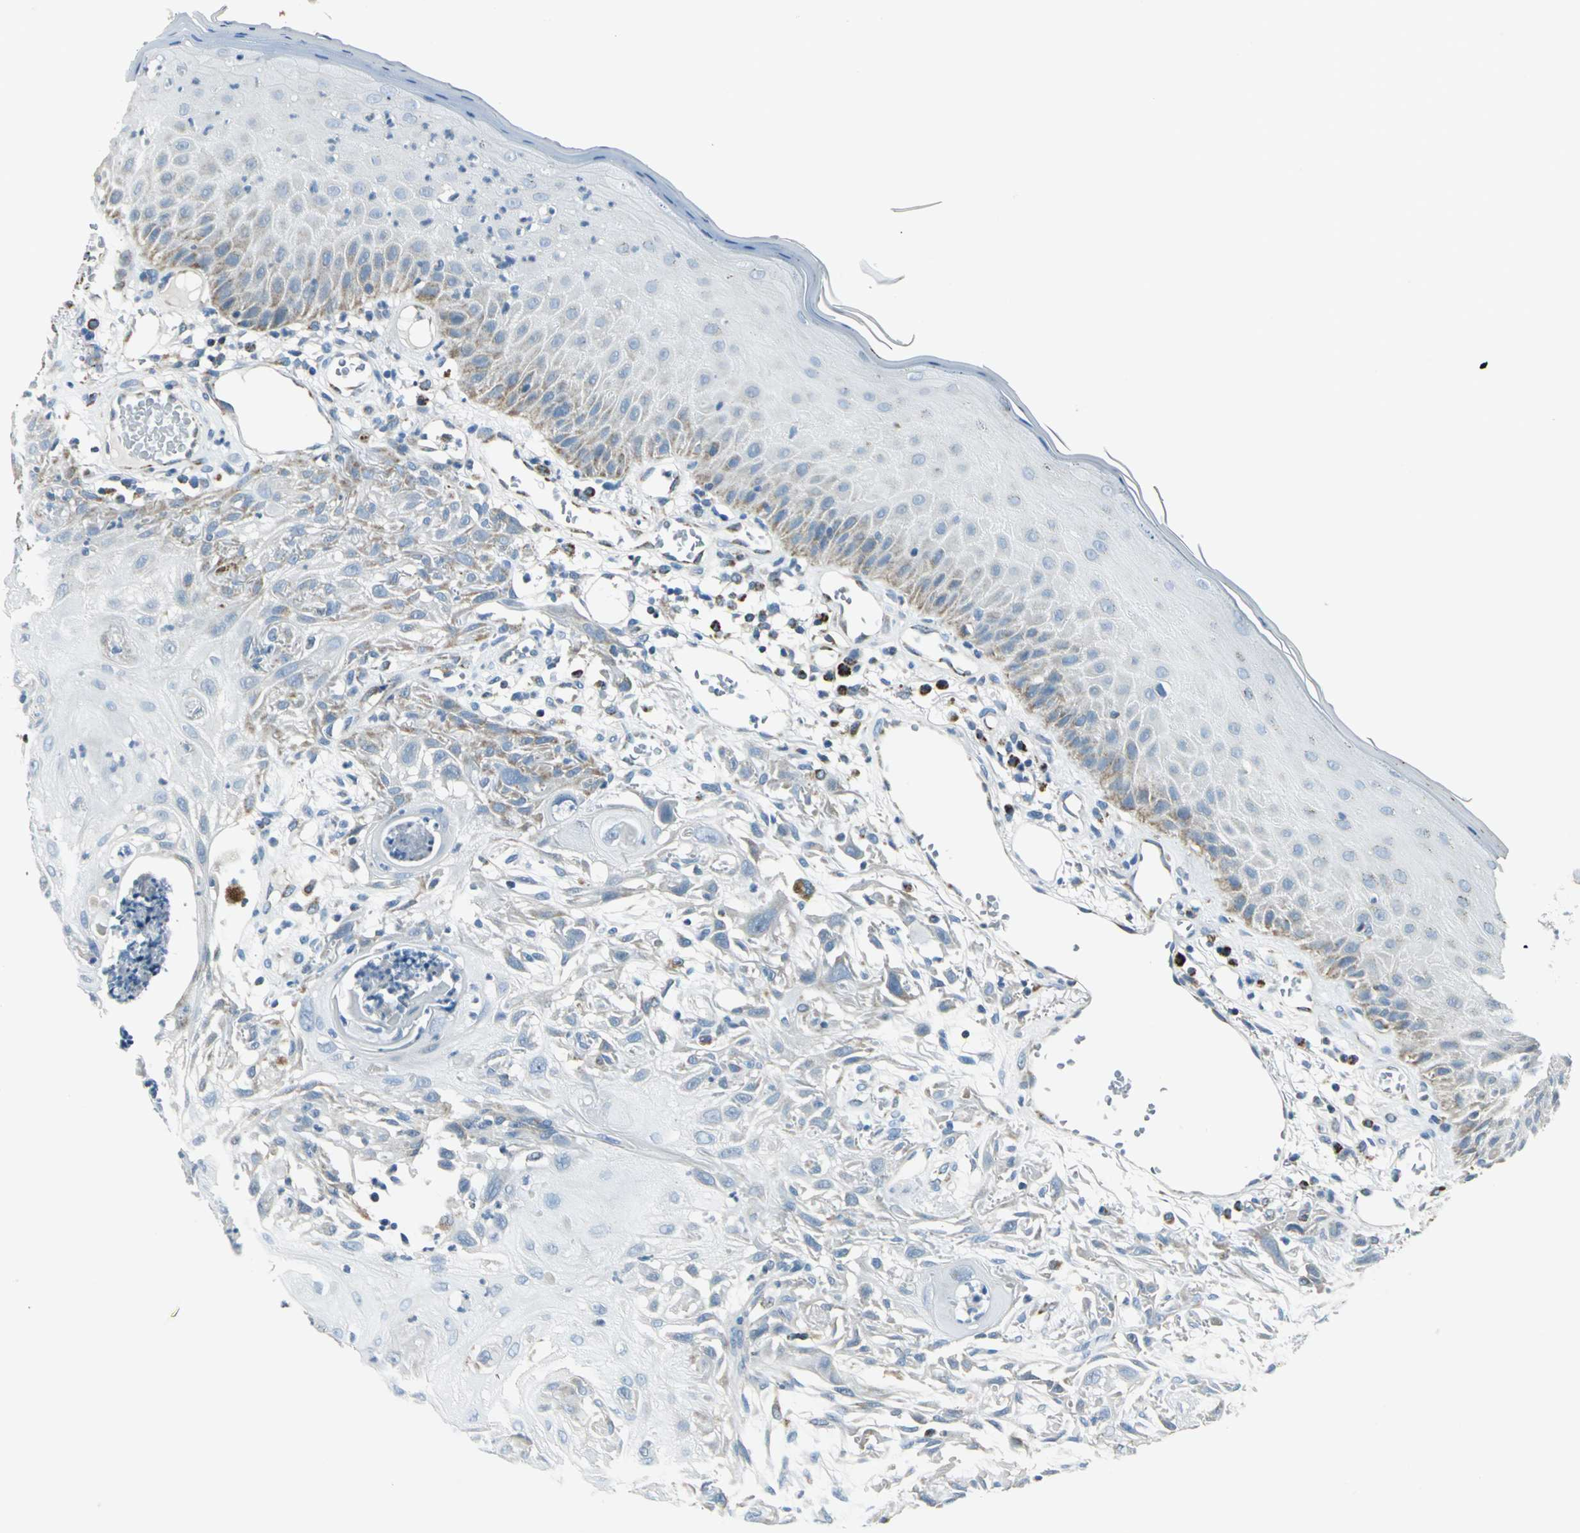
{"staining": {"intensity": "weak", "quantity": "25%-75%", "location": "cytoplasmic/membranous"}, "tissue": "skin cancer", "cell_type": "Tumor cells", "image_type": "cancer", "snomed": [{"axis": "morphology", "description": "Squamous cell carcinoma, NOS"}, {"axis": "topography", "description": "Skin"}], "caption": "Human squamous cell carcinoma (skin) stained with a protein marker demonstrates weak staining in tumor cells.", "gene": "ACADM", "patient": {"sex": "female", "age": 59}}